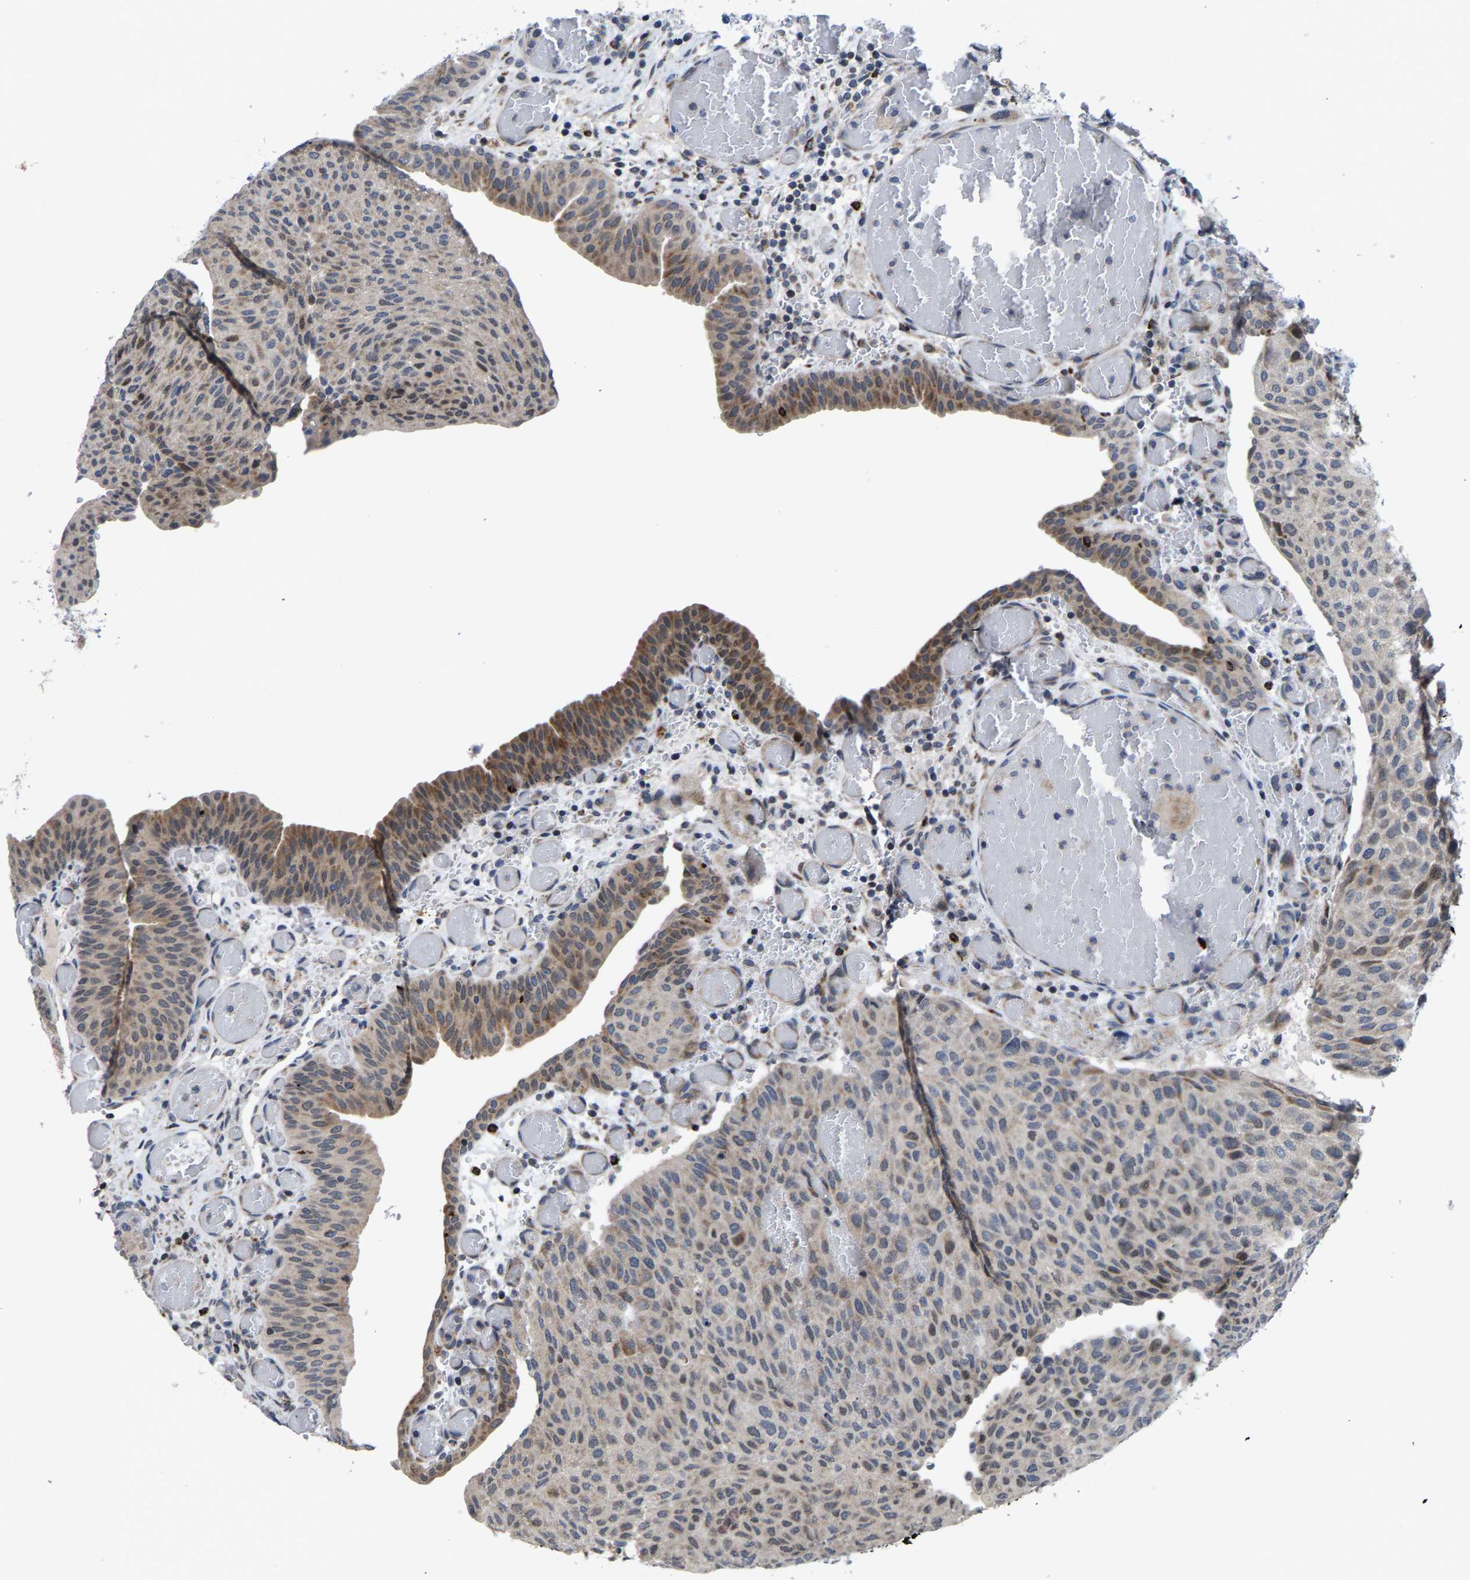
{"staining": {"intensity": "moderate", "quantity": "<25%", "location": "cytoplasmic/membranous"}, "tissue": "urothelial cancer", "cell_type": "Tumor cells", "image_type": "cancer", "snomed": [{"axis": "morphology", "description": "Urothelial carcinoma, Low grade"}, {"axis": "morphology", "description": "Urothelial carcinoma, High grade"}, {"axis": "topography", "description": "Urinary bladder"}], "caption": "This photomicrograph demonstrates urothelial carcinoma (high-grade) stained with immunohistochemistry to label a protein in brown. The cytoplasmic/membranous of tumor cells show moderate positivity for the protein. Nuclei are counter-stained blue.", "gene": "TDRKH", "patient": {"sex": "male", "age": 35}}